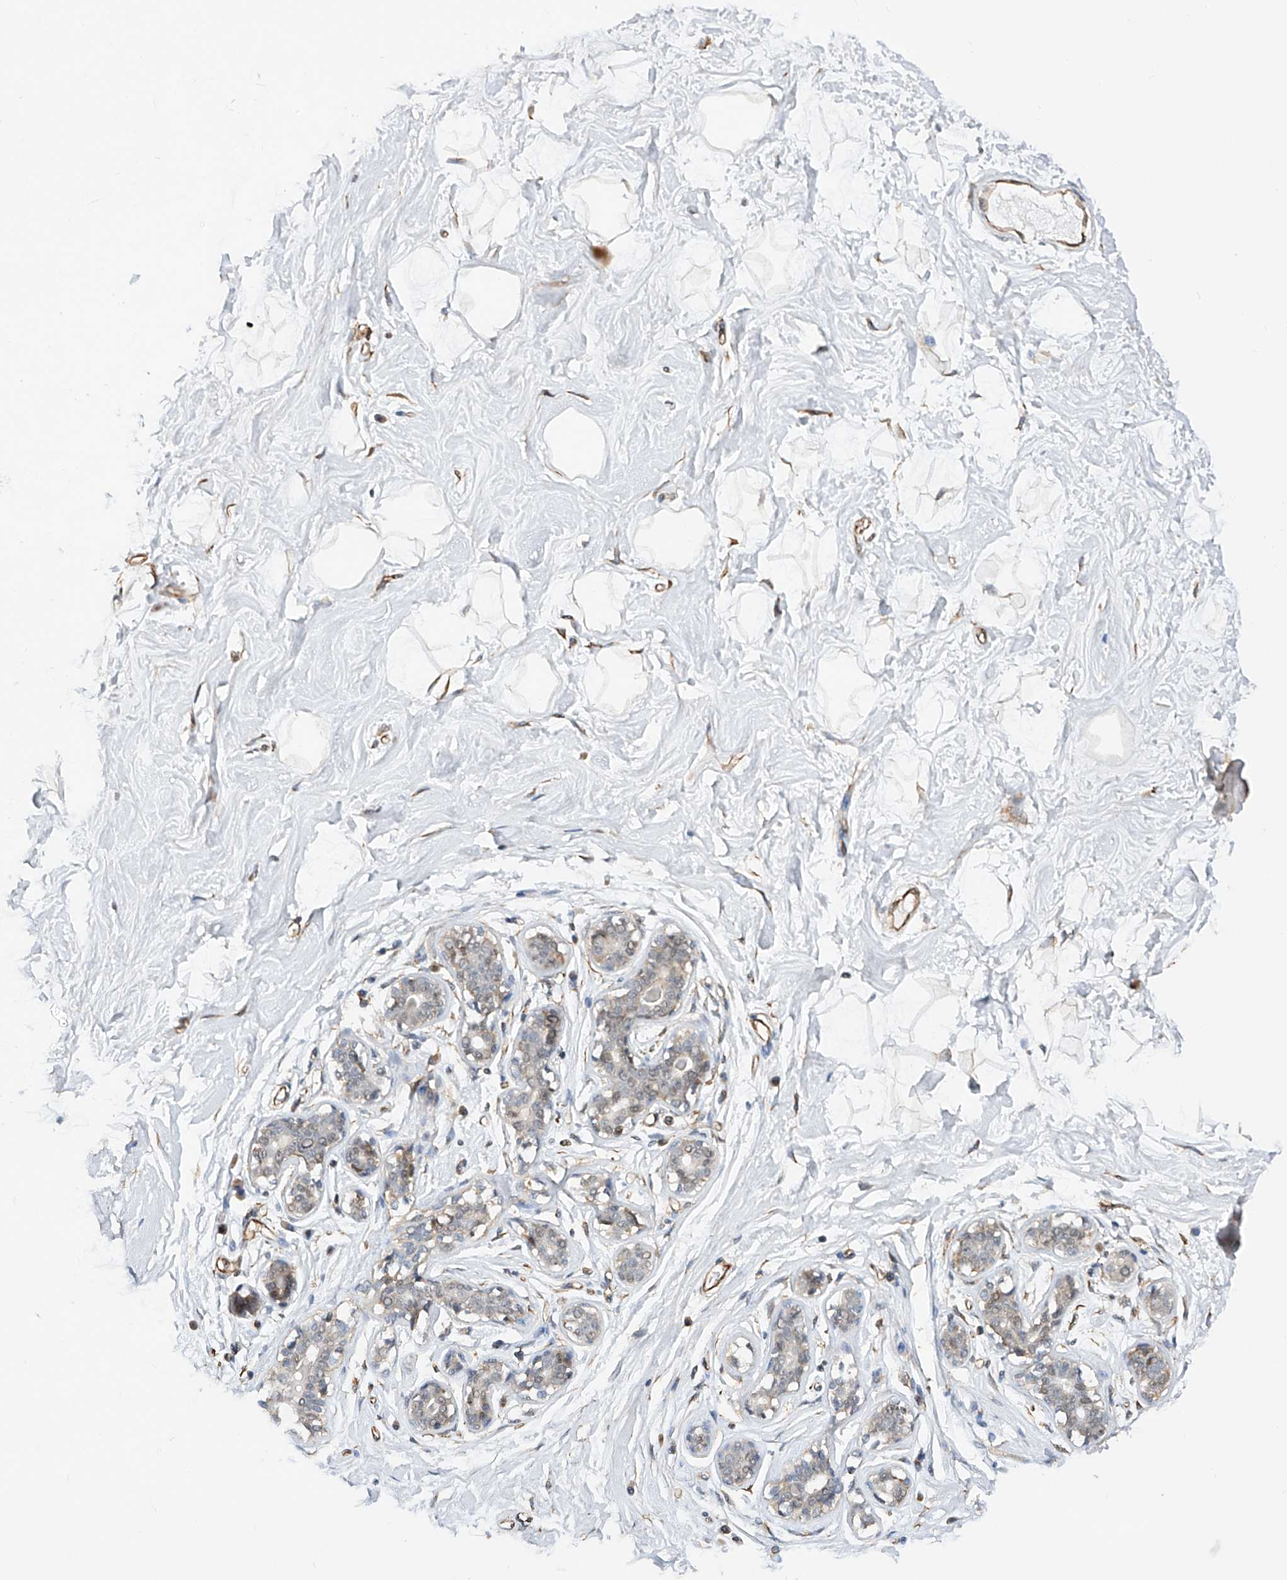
{"staining": {"intensity": "negative", "quantity": "none", "location": "none"}, "tissue": "breast", "cell_type": "Adipocytes", "image_type": "normal", "snomed": [{"axis": "morphology", "description": "Normal tissue, NOS"}, {"axis": "morphology", "description": "Adenoma, NOS"}, {"axis": "topography", "description": "Breast"}], "caption": "This is a photomicrograph of immunohistochemistry (IHC) staining of benign breast, which shows no staining in adipocytes.", "gene": "AMD1", "patient": {"sex": "female", "age": 23}}